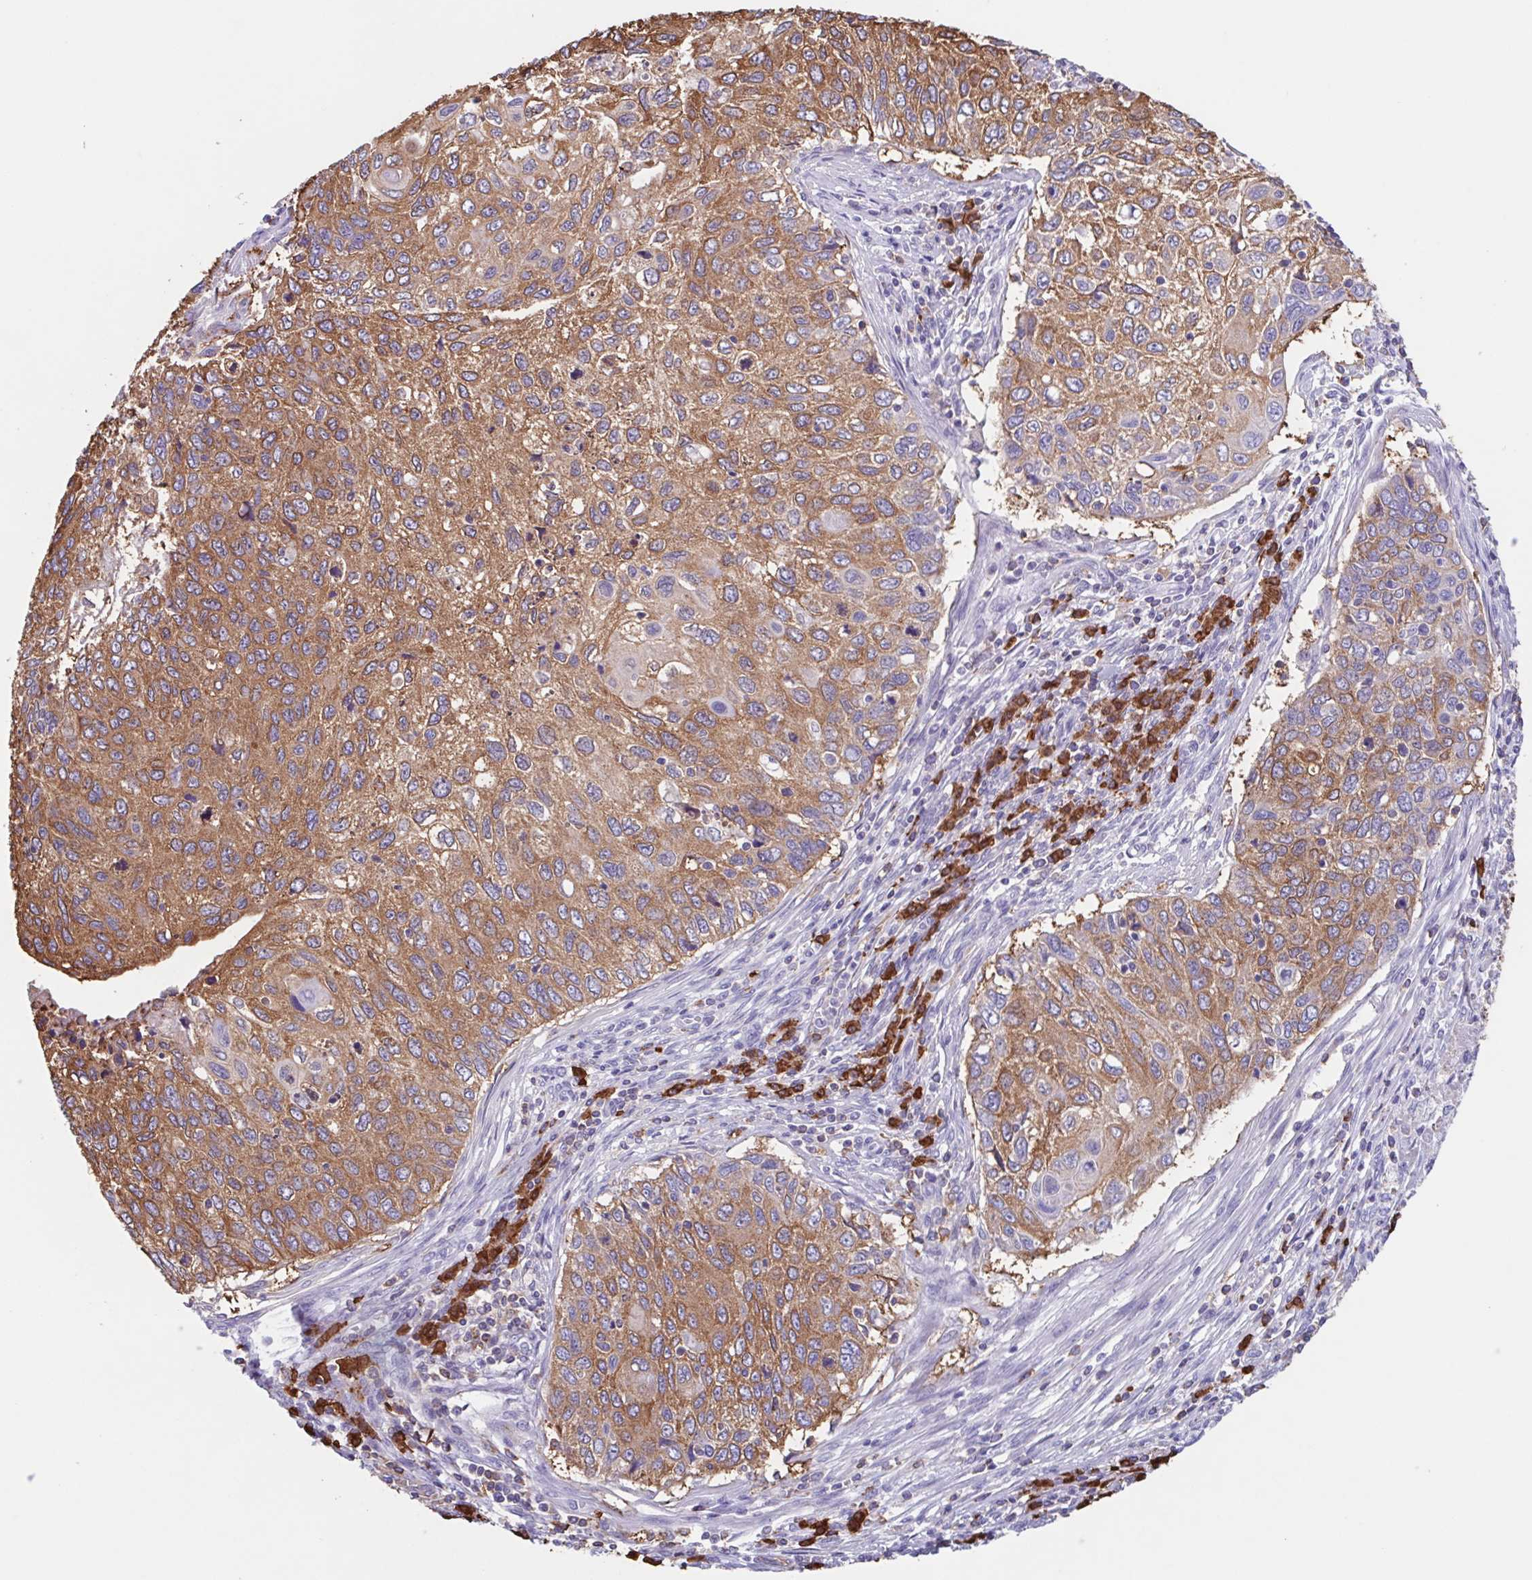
{"staining": {"intensity": "moderate", "quantity": ">75%", "location": "cytoplasmic/membranous"}, "tissue": "cervical cancer", "cell_type": "Tumor cells", "image_type": "cancer", "snomed": [{"axis": "morphology", "description": "Squamous cell carcinoma, NOS"}, {"axis": "topography", "description": "Cervix"}], "caption": "The immunohistochemical stain labels moderate cytoplasmic/membranous expression in tumor cells of cervical cancer tissue. The staining is performed using DAB (3,3'-diaminobenzidine) brown chromogen to label protein expression. The nuclei are counter-stained blue using hematoxylin.", "gene": "TPD52", "patient": {"sex": "female", "age": 70}}